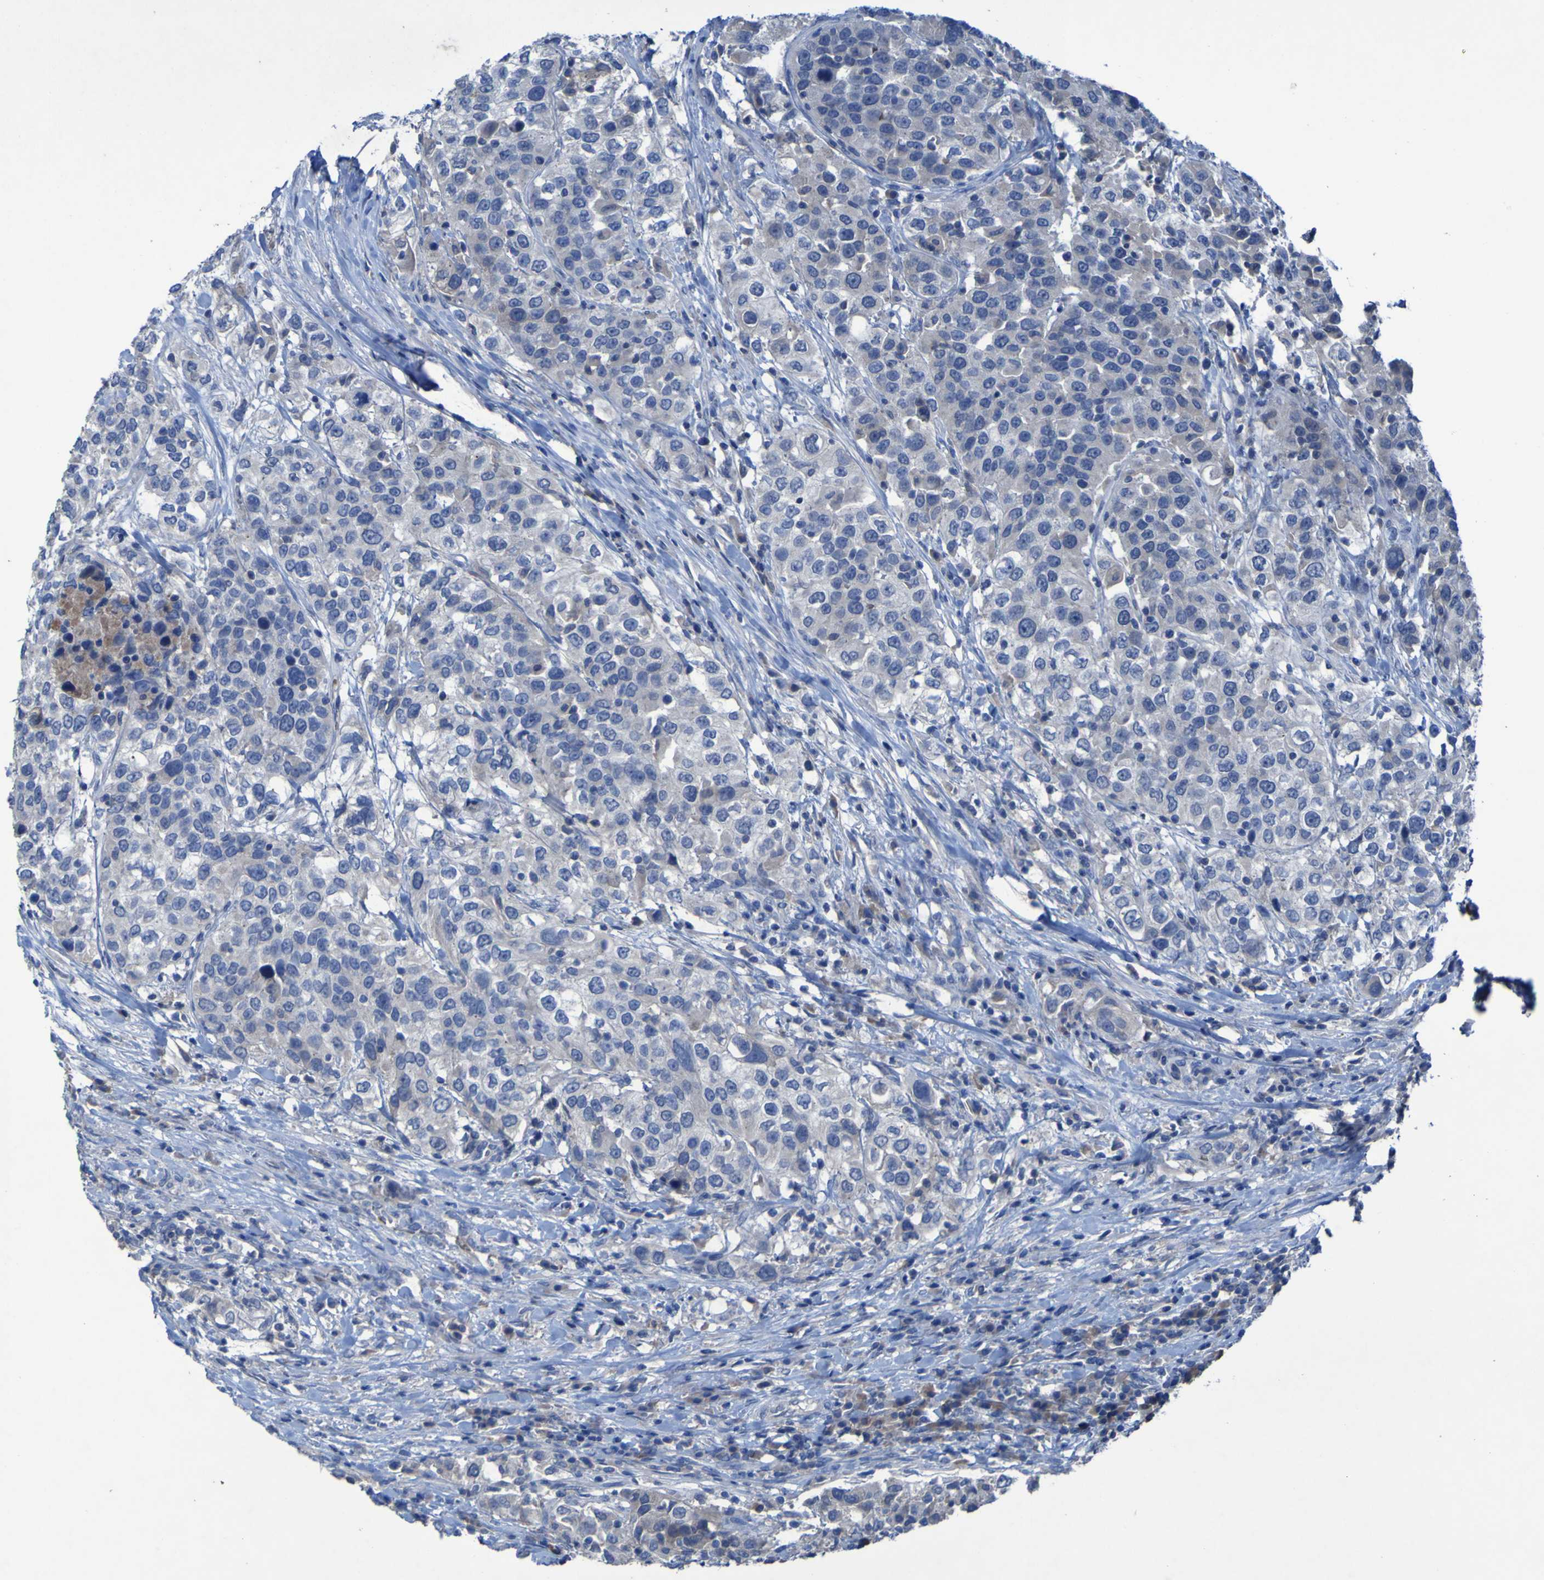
{"staining": {"intensity": "negative", "quantity": "none", "location": "none"}, "tissue": "urothelial cancer", "cell_type": "Tumor cells", "image_type": "cancer", "snomed": [{"axis": "morphology", "description": "Urothelial carcinoma, High grade"}, {"axis": "topography", "description": "Urinary bladder"}], "caption": "Photomicrograph shows no protein positivity in tumor cells of high-grade urothelial carcinoma tissue. The staining was performed using DAB (3,3'-diaminobenzidine) to visualize the protein expression in brown, while the nuclei were stained in blue with hematoxylin (Magnification: 20x).", "gene": "SGK2", "patient": {"sex": "female", "age": 80}}